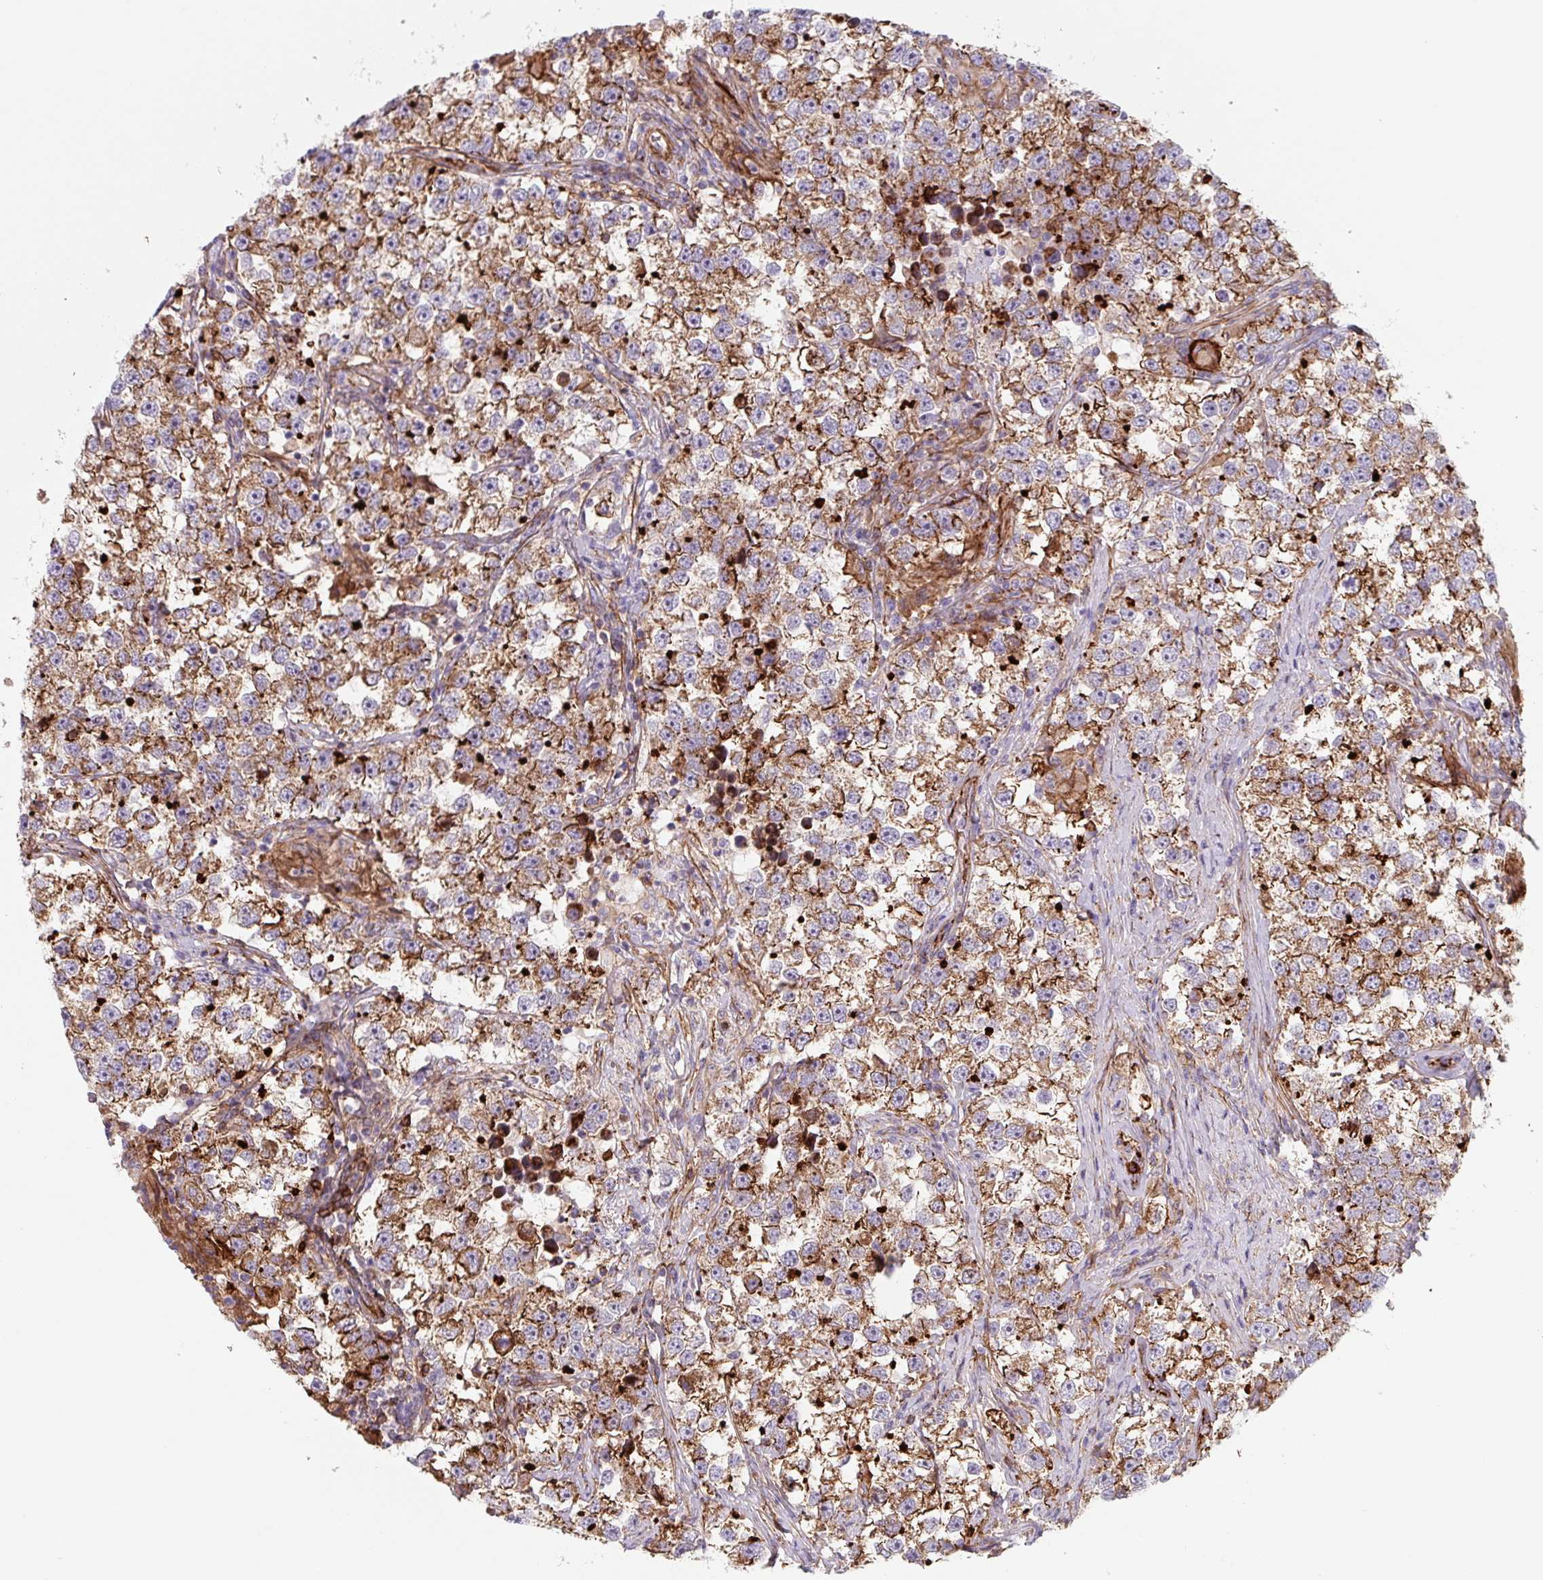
{"staining": {"intensity": "moderate", "quantity": ">75%", "location": "cytoplasmic/membranous"}, "tissue": "testis cancer", "cell_type": "Tumor cells", "image_type": "cancer", "snomed": [{"axis": "morphology", "description": "Seminoma, NOS"}, {"axis": "topography", "description": "Testis"}], "caption": "Immunohistochemical staining of testis cancer (seminoma) displays medium levels of moderate cytoplasmic/membranous protein positivity in about >75% of tumor cells. (Stains: DAB in brown, nuclei in blue, Microscopy: brightfield microscopy at high magnification).", "gene": "DHFR2", "patient": {"sex": "male", "age": 46}}